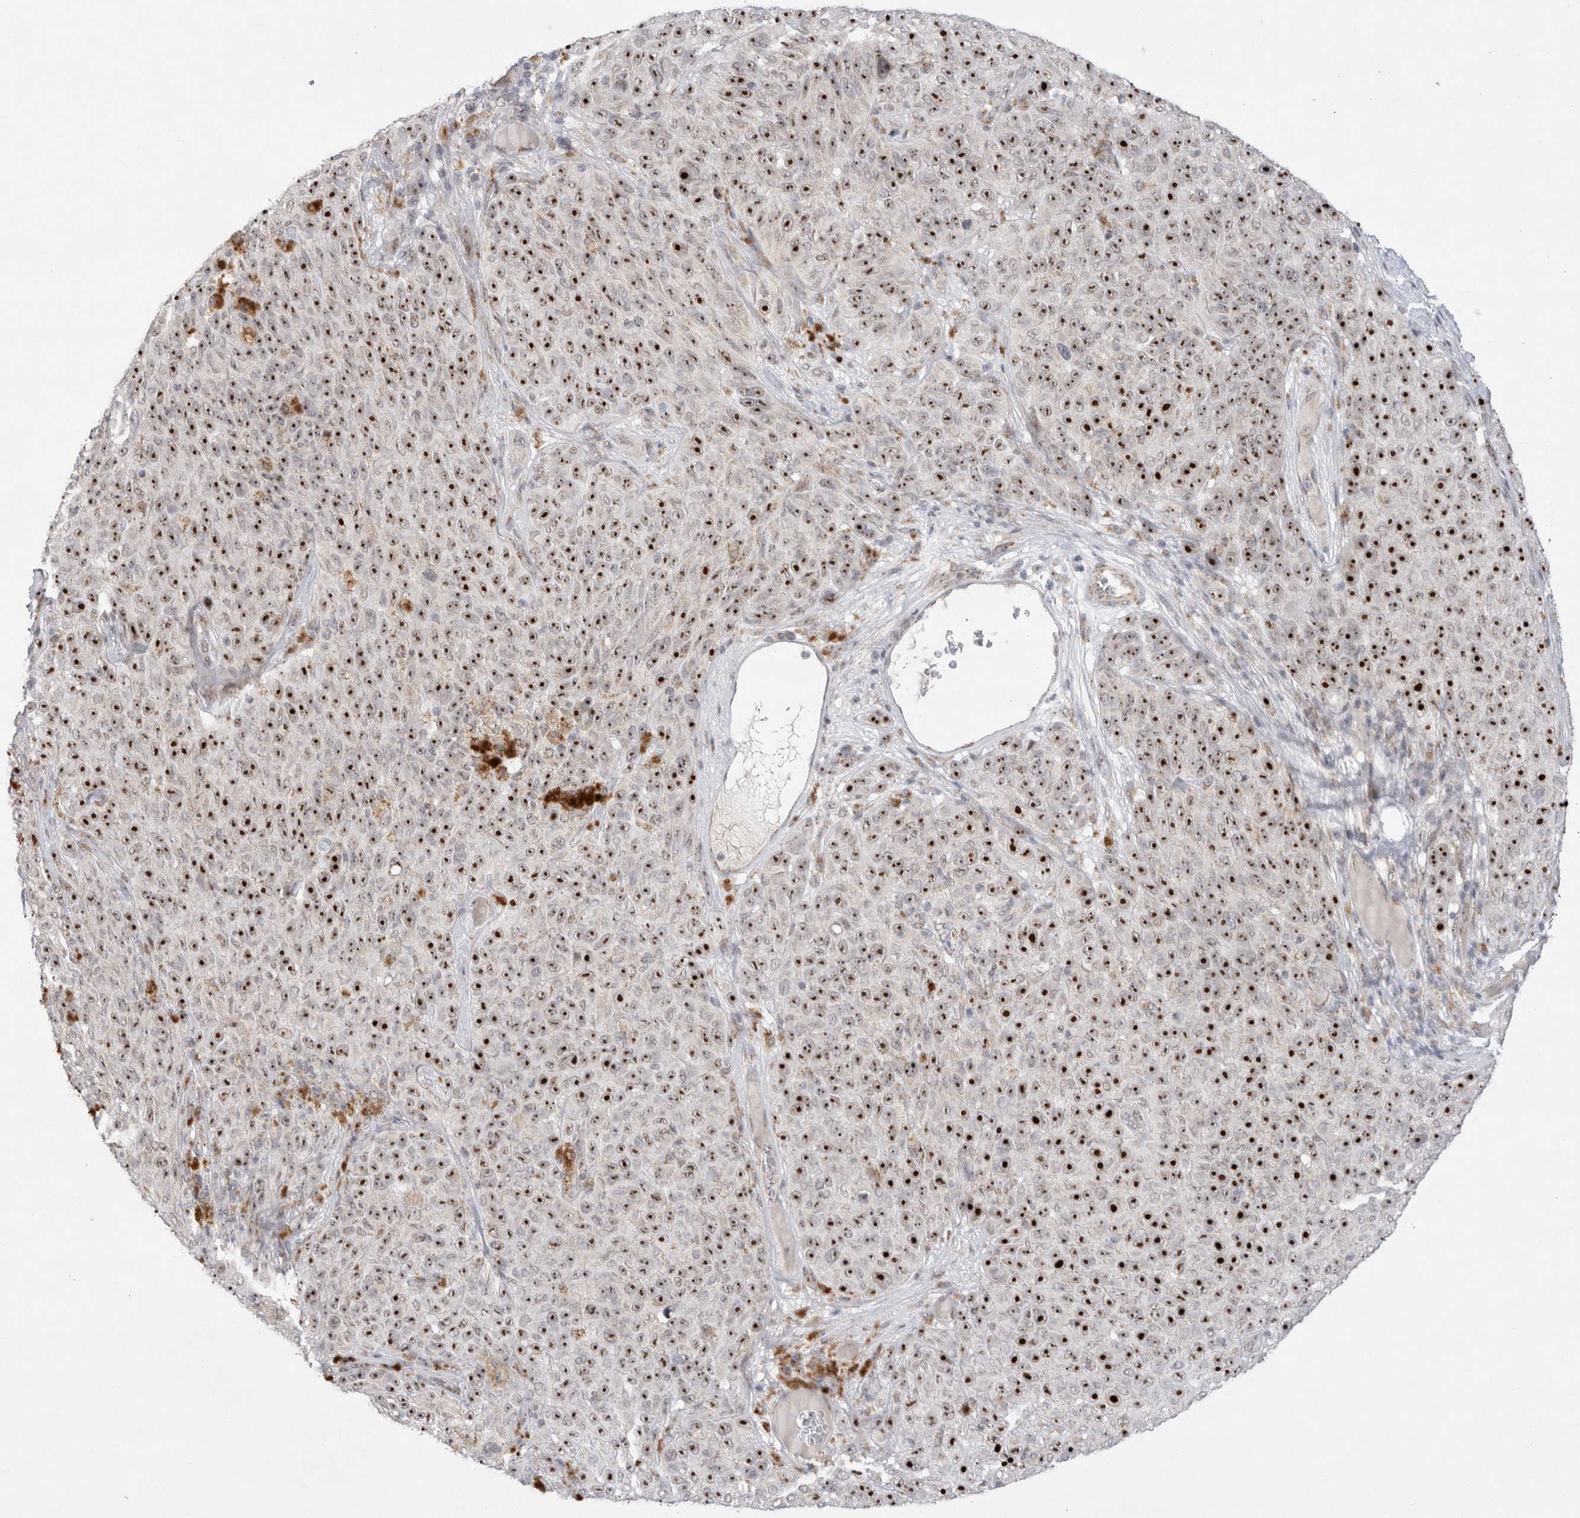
{"staining": {"intensity": "strong", "quantity": ">75%", "location": "nuclear"}, "tissue": "melanoma", "cell_type": "Tumor cells", "image_type": "cancer", "snomed": [{"axis": "morphology", "description": "Malignant melanoma, NOS"}, {"axis": "topography", "description": "Skin"}], "caption": "There is high levels of strong nuclear staining in tumor cells of malignant melanoma, as demonstrated by immunohistochemical staining (brown color).", "gene": "MRPL37", "patient": {"sex": "female", "age": 82}}